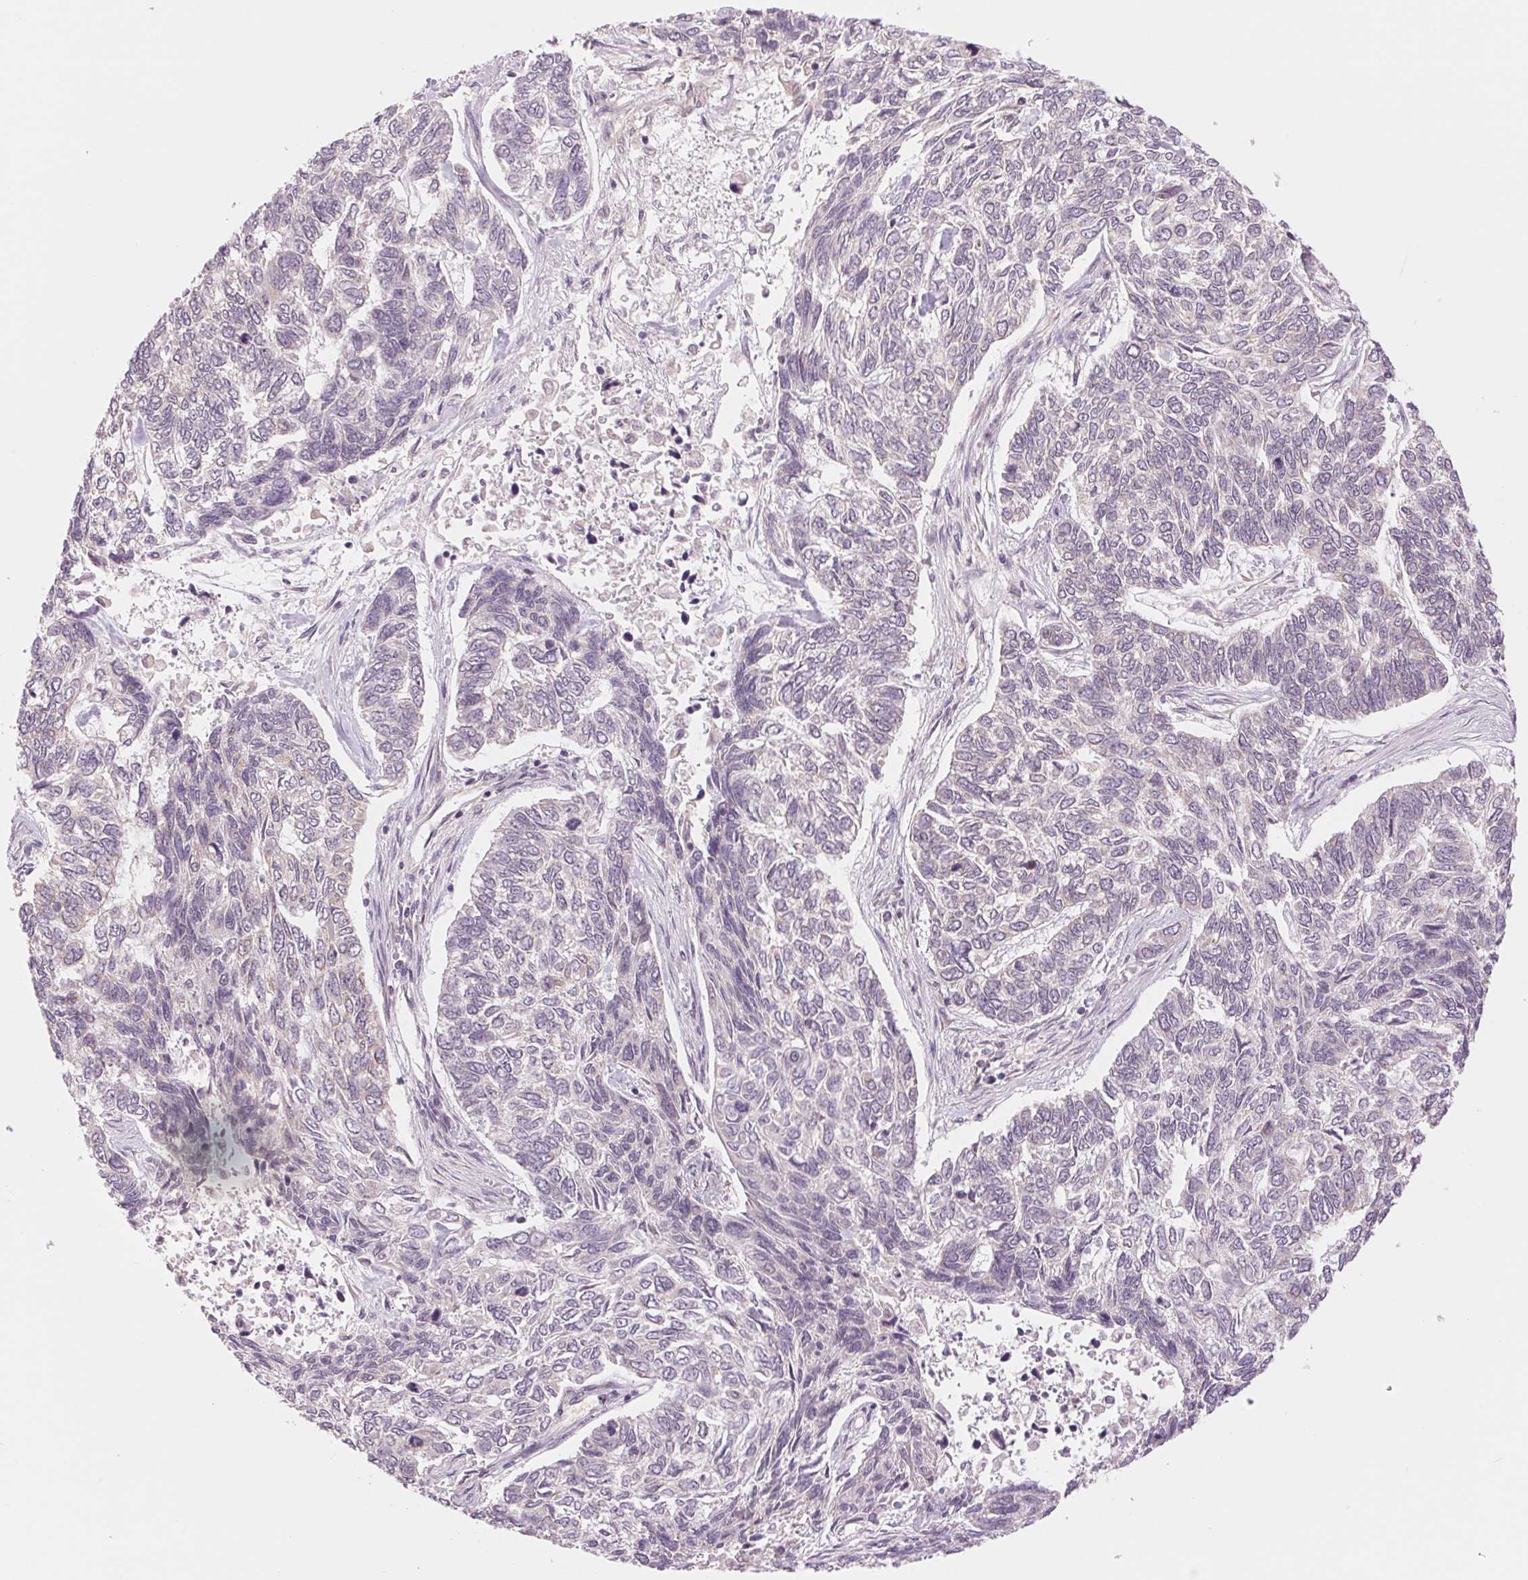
{"staining": {"intensity": "negative", "quantity": "none", "location": "none"}, "tissue": "skin cancer", "cell_type": "Tumor cells", "image_type": "cancer", "snomed": [{"axis": "morphology", "description": "Basal cell carcinoma"}, {"axis": "topography", "description": "Skin"}], "caption": "Tumor cells are negative for brown protein staining in skin cancer (basal cell carcinoma).", "gene": "TECR", "patient": {"sex": "female", "age": 65}}